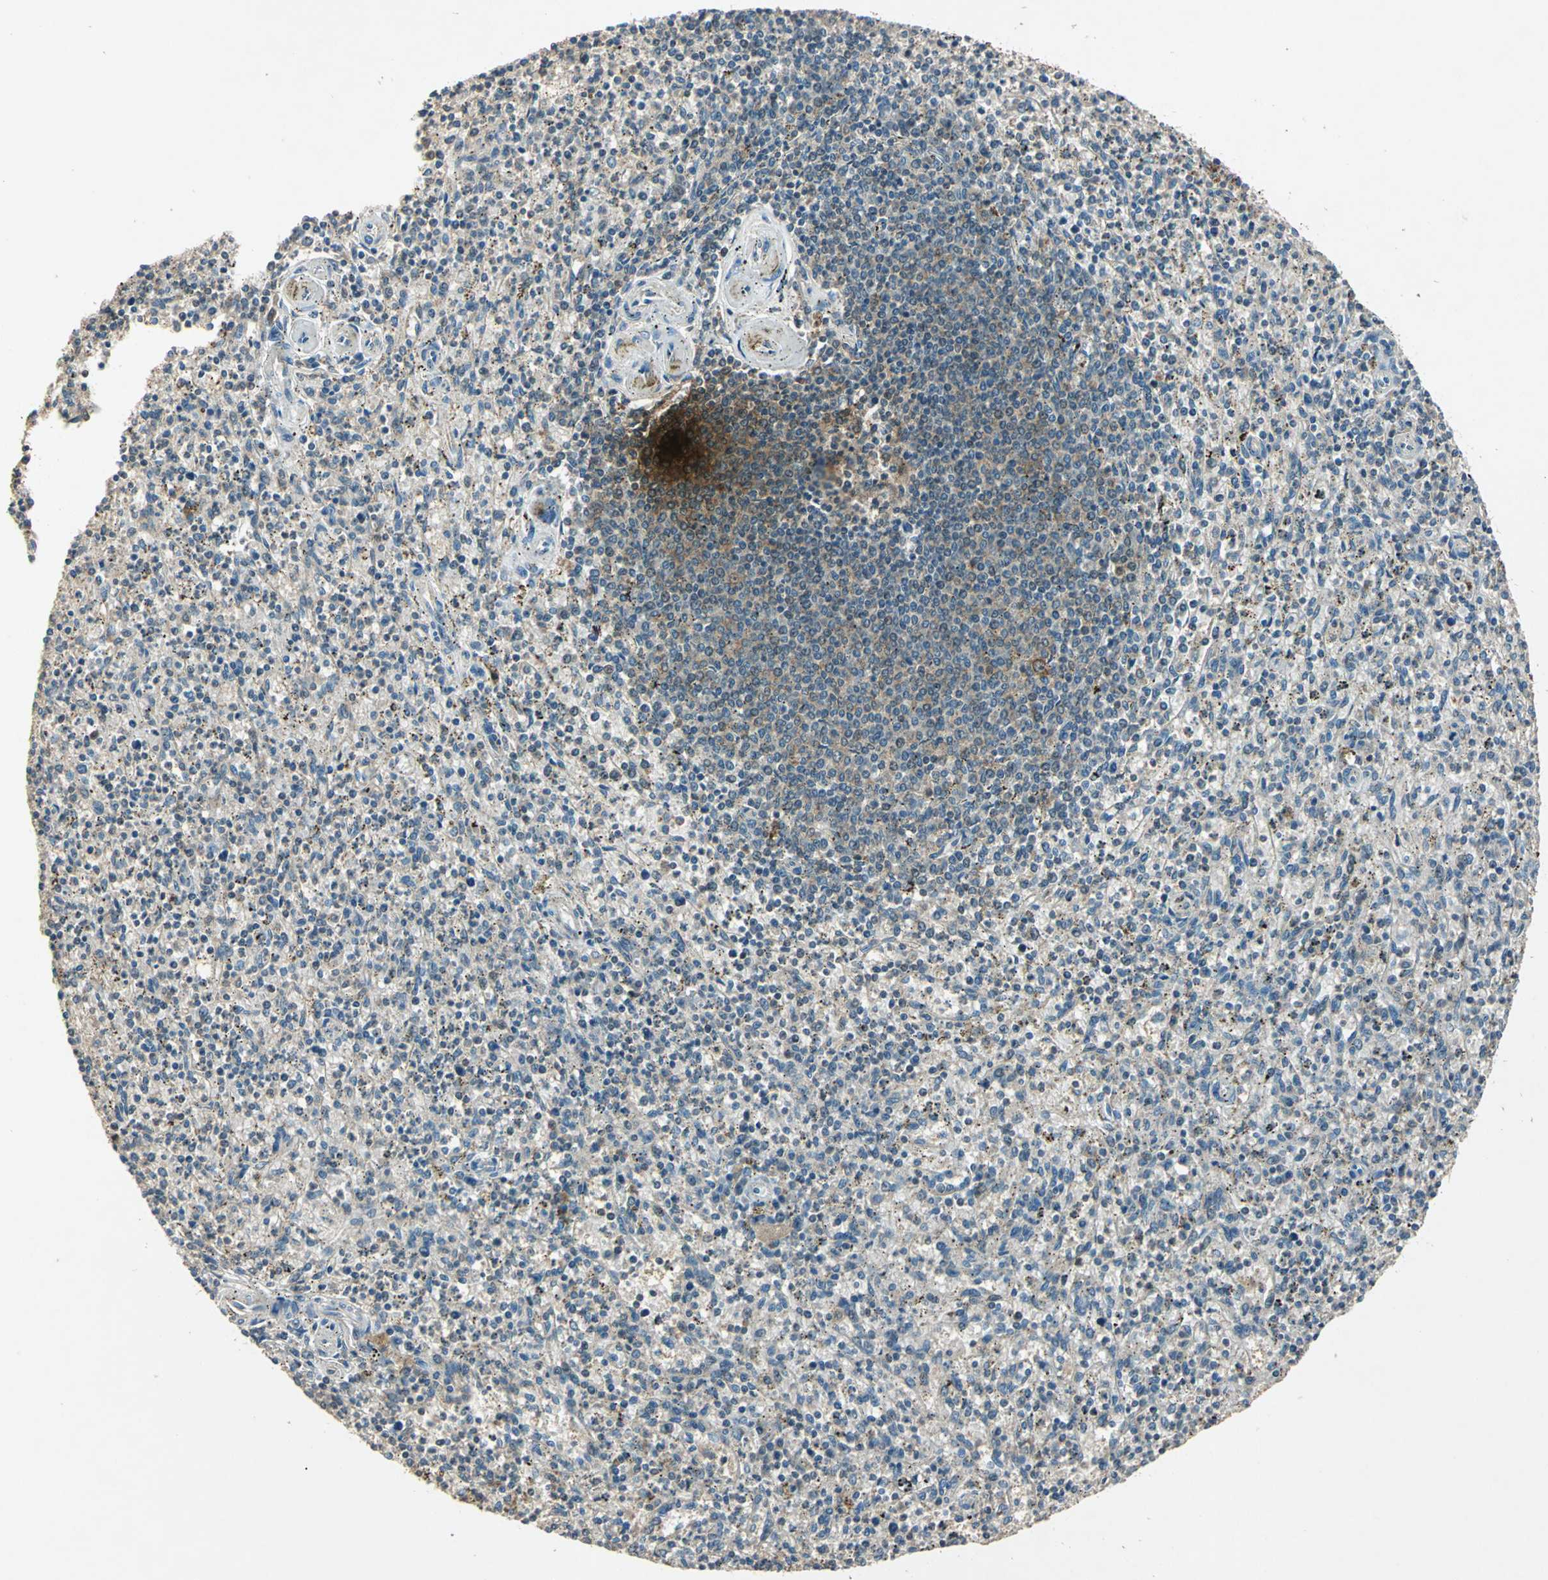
{"staining": {"intensity": "weak", "quantity": "25%-75%", "location": "cytoplasmic/membranous,nuclear"}, "tissue": "spleen", "cell_type": "Cells in red pulp", "image_type": "normal", "snomed": [{"axis": "morphology", "description": "Normal tissue, NOS"}, {"axis": "topography", "description": "Spleen"}], "caption": "Benign spleen displays weak cytoplasmic/membranous,nuclear staining in about 25%-75% of cells in red pulp The staining is performed using DAB (3,3'-diaminobenzidine) brown chromogen to label protein expression. The nuclei are counter-stained blue using hematoxylin..", "gene": "AHSA1", "patient": {"sex": "male", "age": 72}}